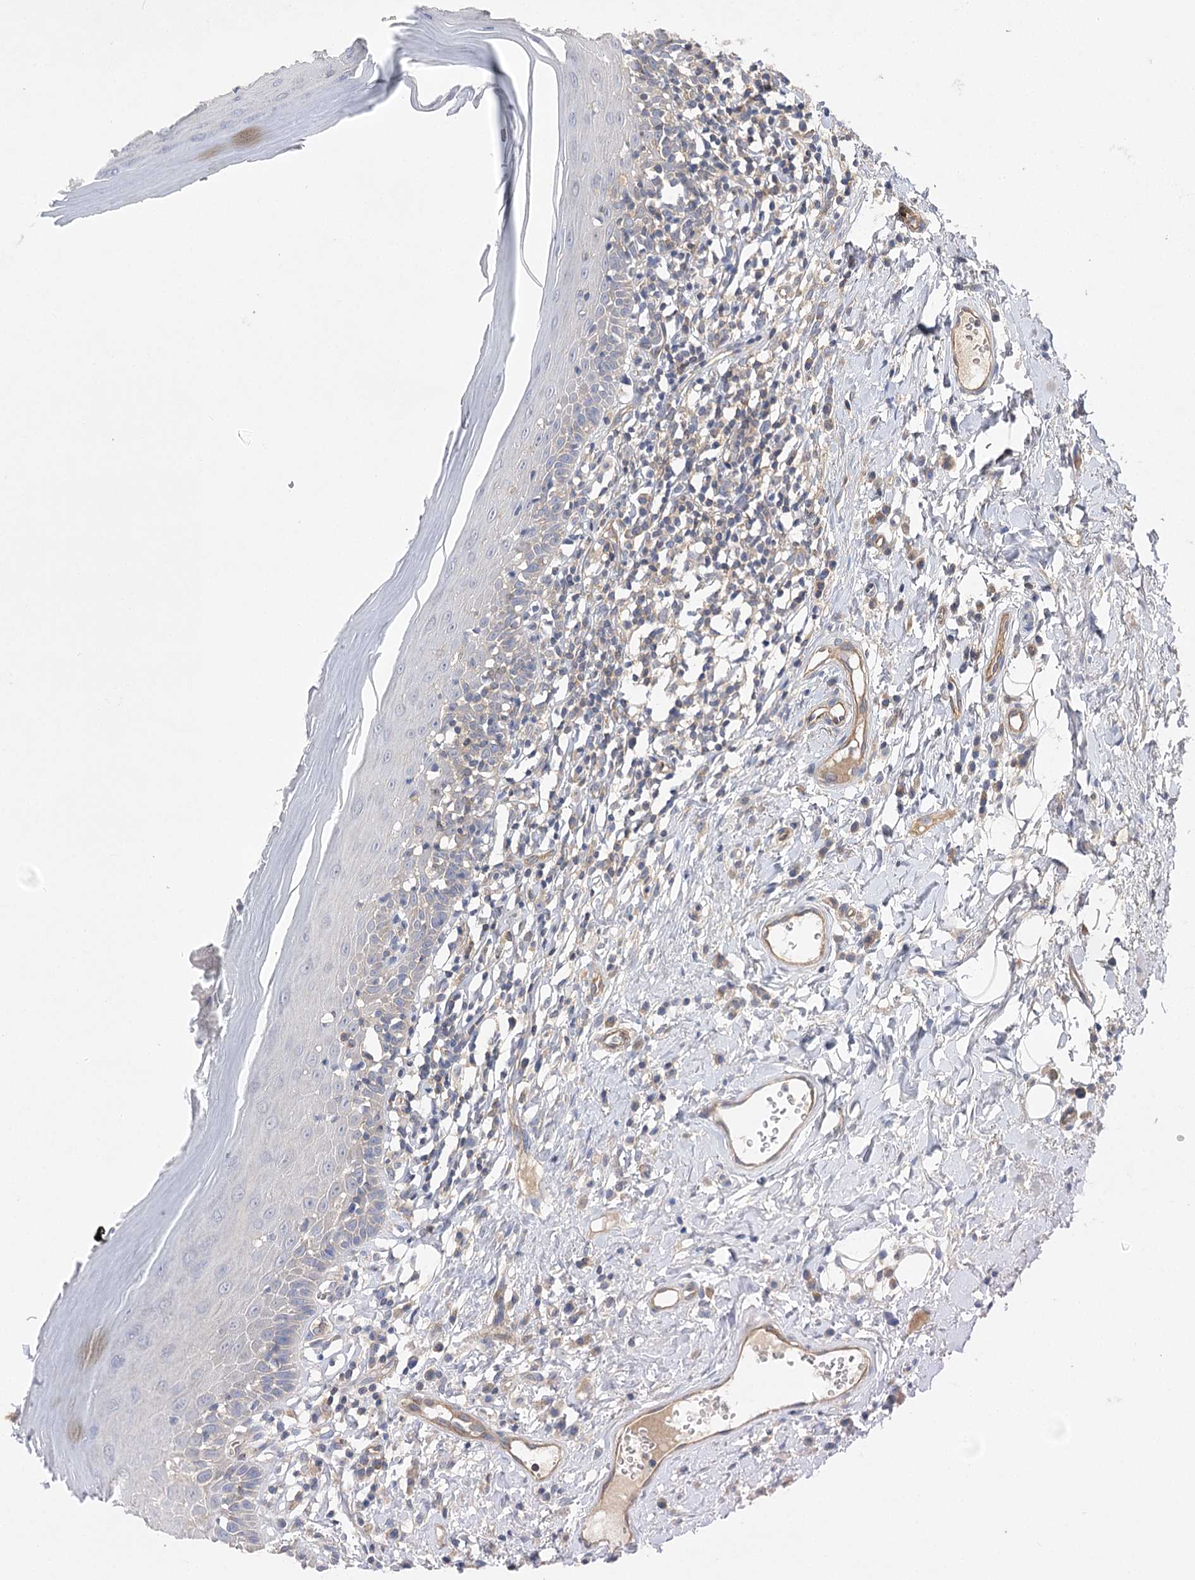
{"staining": {"intensity": "negative", "quantity": "none", "location": "none"}, "tissue": "oral mucosa", "cell_type": "Squamous epithelial cells", "image_type": "normal", "snomed": [{"axis": "morphology", "description": "Normal tissue, NOS"}, {"axis": "topography", "description": "Oral tissue"}], "caption": "DAB immunohistochemical staining of benign human oral mucosa displays no significant expression in squamous epithelial cells.", "gene": "BCR", "patient": {"sex": "male", "age": 82}}